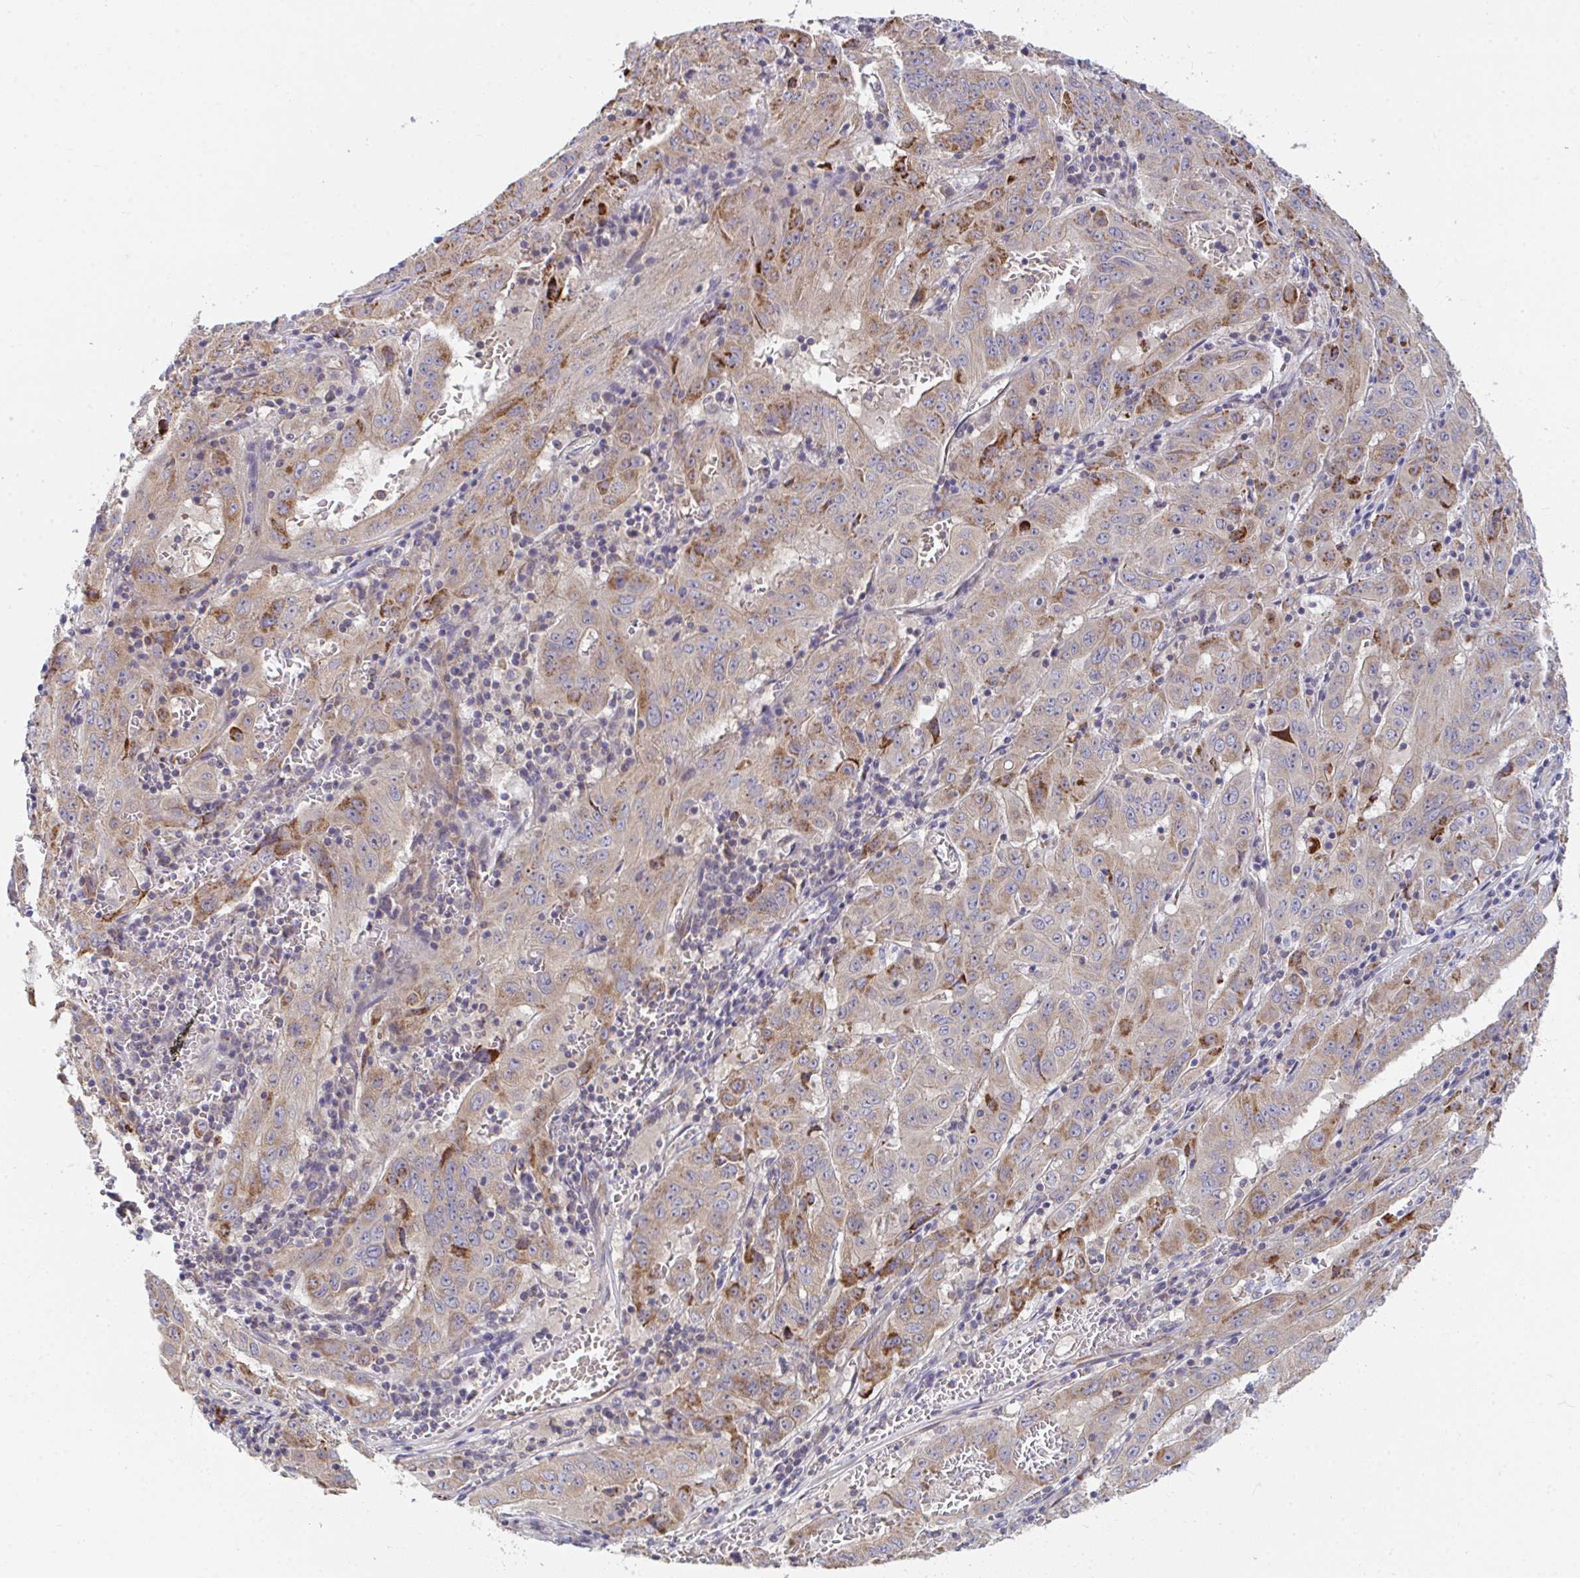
{"staining": {"intensity": "moderate", "quantity": ">75%", "location": "cytoplasmic/membranous"}, "tissue": "pancreatic cancer", "cell_type": "Tumor cells", "image_type": "cancer", "snomed": [{"axis": "morphology", "description": "Adenocarcinoma, NOS"}, {"axis": "topography", "description": "Pancreas"}], "caption": "Immunohistochemical staining of adenocarcinoma (pancreatic) shows moderate cytoplasmic/membranous protein positivity in about >75% of tumor cells. Nuclei are stained in blue.", "gene": "EIF1AD", "patient": {"sex": "male", "age": 63}}